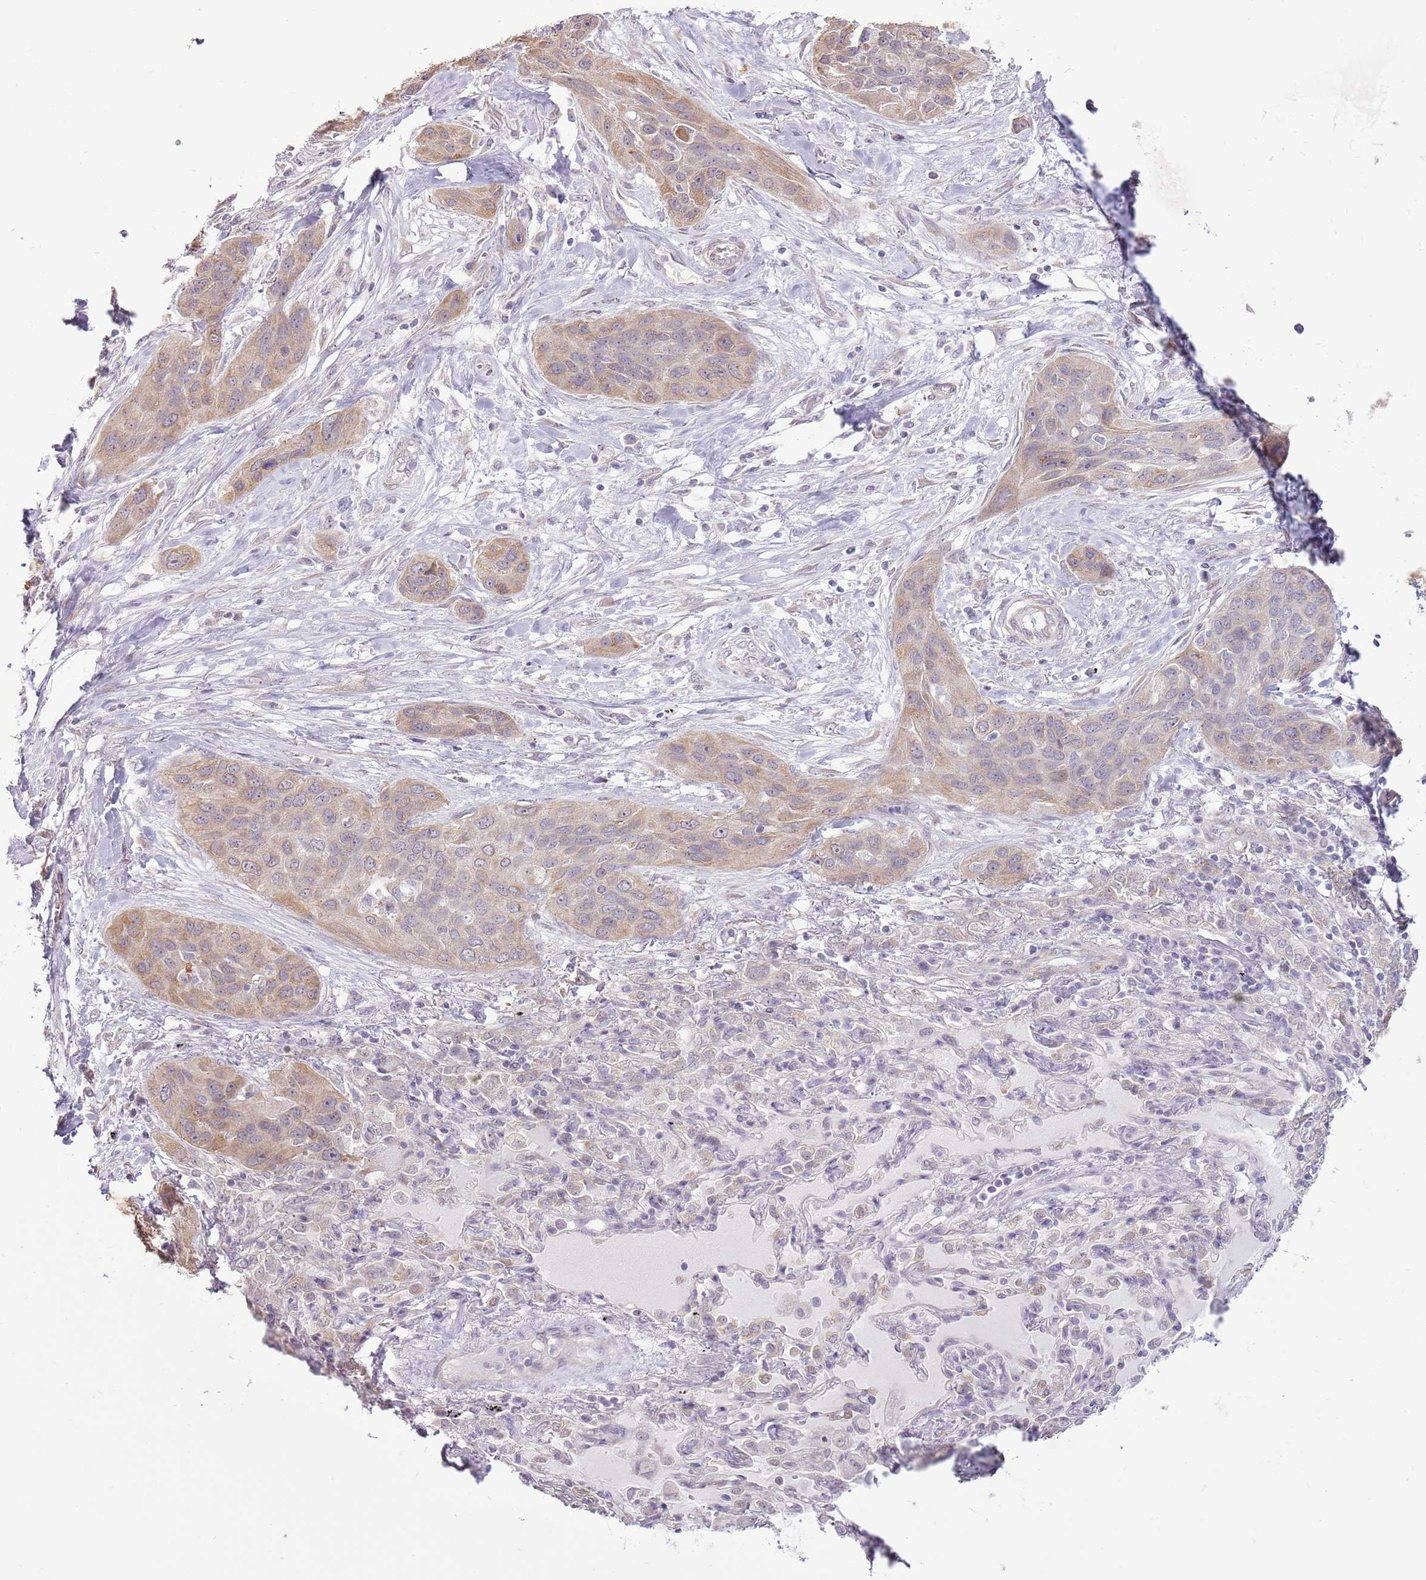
{"staining": {"intensity": "moderate", "quantity": ">75%", "location": "cytoplasmic/membranous"}, "tissue": "lung cancer", "cell_type": "Tumor cells", "image_type": "cancer", "snomed": [{"axis": "morphology", "description": "Squamous cell carcinoma, NOS"}, {"axis": "topography", "description": "Lung"}], "caption": "Tumor cells exhibit medium levels of moderate cytoplasmic/membranous expression in approximately >75% of cells in human squamous cell carcinoma (lung).", "gene": "UGGT2", "patient": {"sex": "female", "age": 70}}